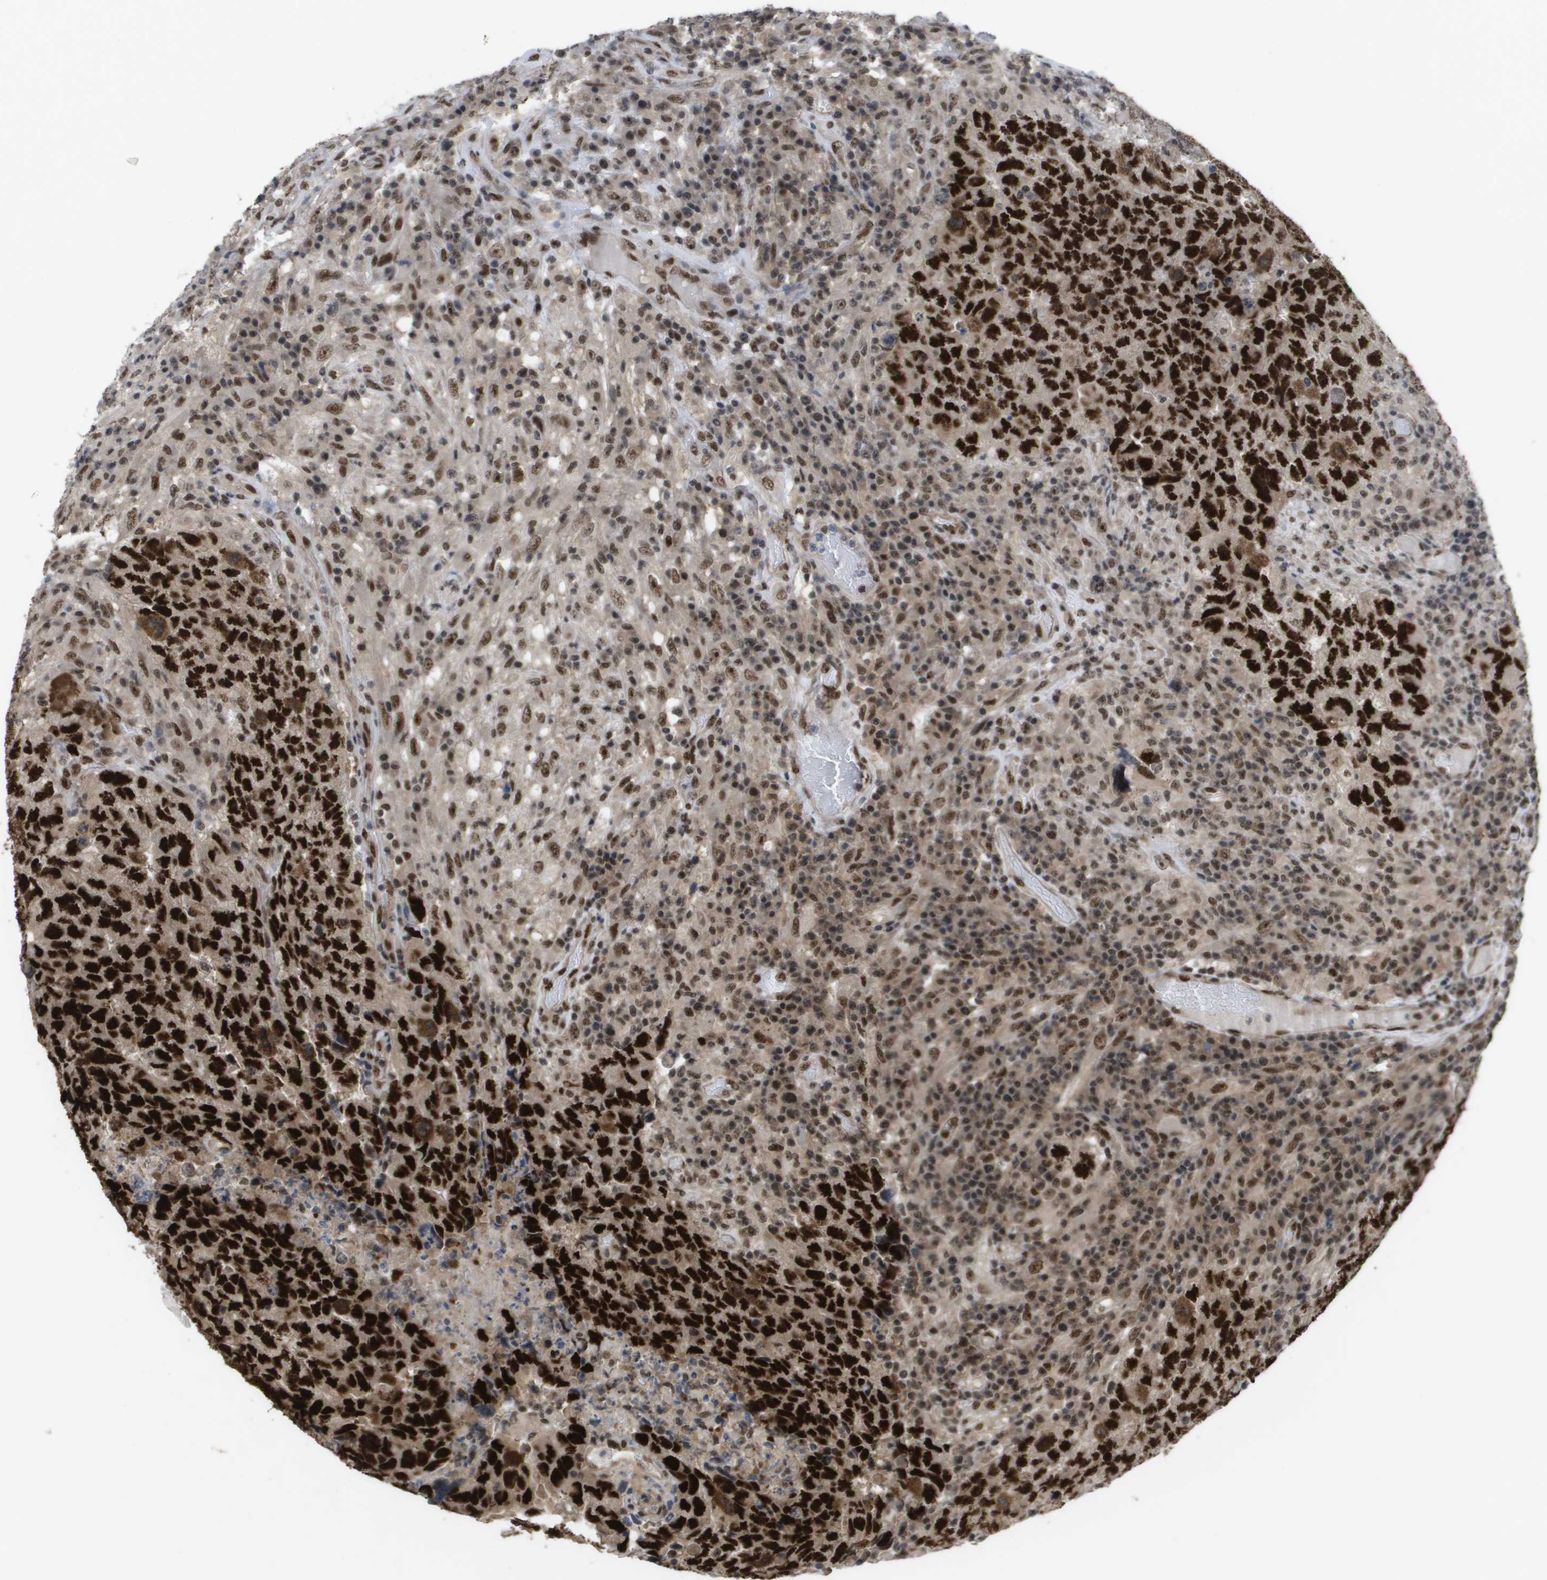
{"staining": {"intensity": "strong", "quantity": ">75%", "location": "nuclear"}, "tissue": "testis cancer", "cell_type": "Tumor cells", "image_type": "cancer", "snomed": [{"axis": "morphology", "description": "Necrosis, NOS"}, {"axis": "morphology", "description": "Carcinoma, Embryonal, NOS"}, {"axis": "topography", "description": "Testis"}], "caption": "This photomicrograph demonstrates embryonal carcinoma (testis) stained with IHC to label a protein in brown. The nuclear of tumor cells show strong positivity for the protein. Nuclei are counter-stained blue.", "gene": "CDT1", "patient": {"sex": "male", "age": 19}}